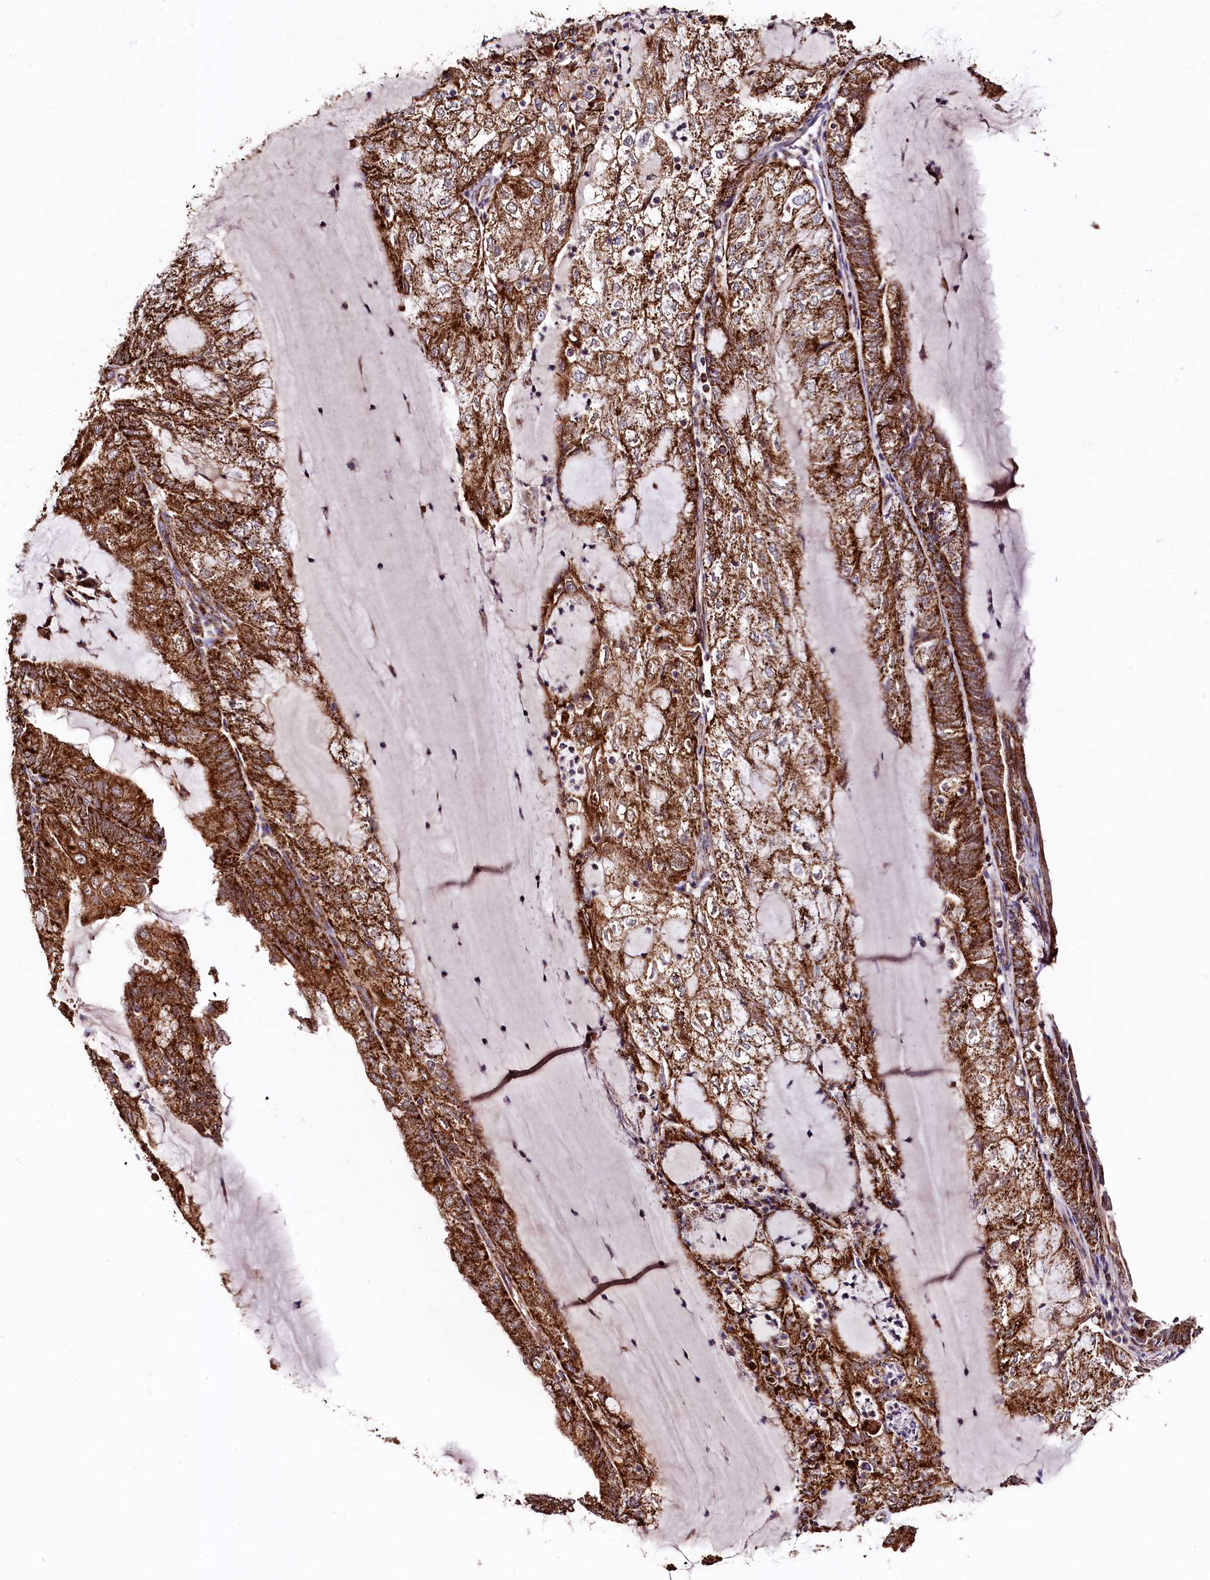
{"staining": {"intensity": "strong", "quantity": ">75%", "location": "cytoplasmic/membranous"}, "tissue": "endometrial cancer", "cell_type": "Tumor cells", "image_type": "cancer", "snomed": [{"axis": "morphology", "description": "Adenocarcinoma, NOS"}, {"axis": "topography", "description": "Endometrium"}], "caption": "Immunohistochemistry of adenocarcinoma (endometrial) demonstrates high levels of strong cytoplasmic/membranous positivity in approximately >75% of tumor cells. The protein is stained brown, and the nuclei are stained in blue (DAB IHC with brightfield microscopy, high magnification).", "gene": "CLYBL", "patient": {"sex": "female", "age": 81}}